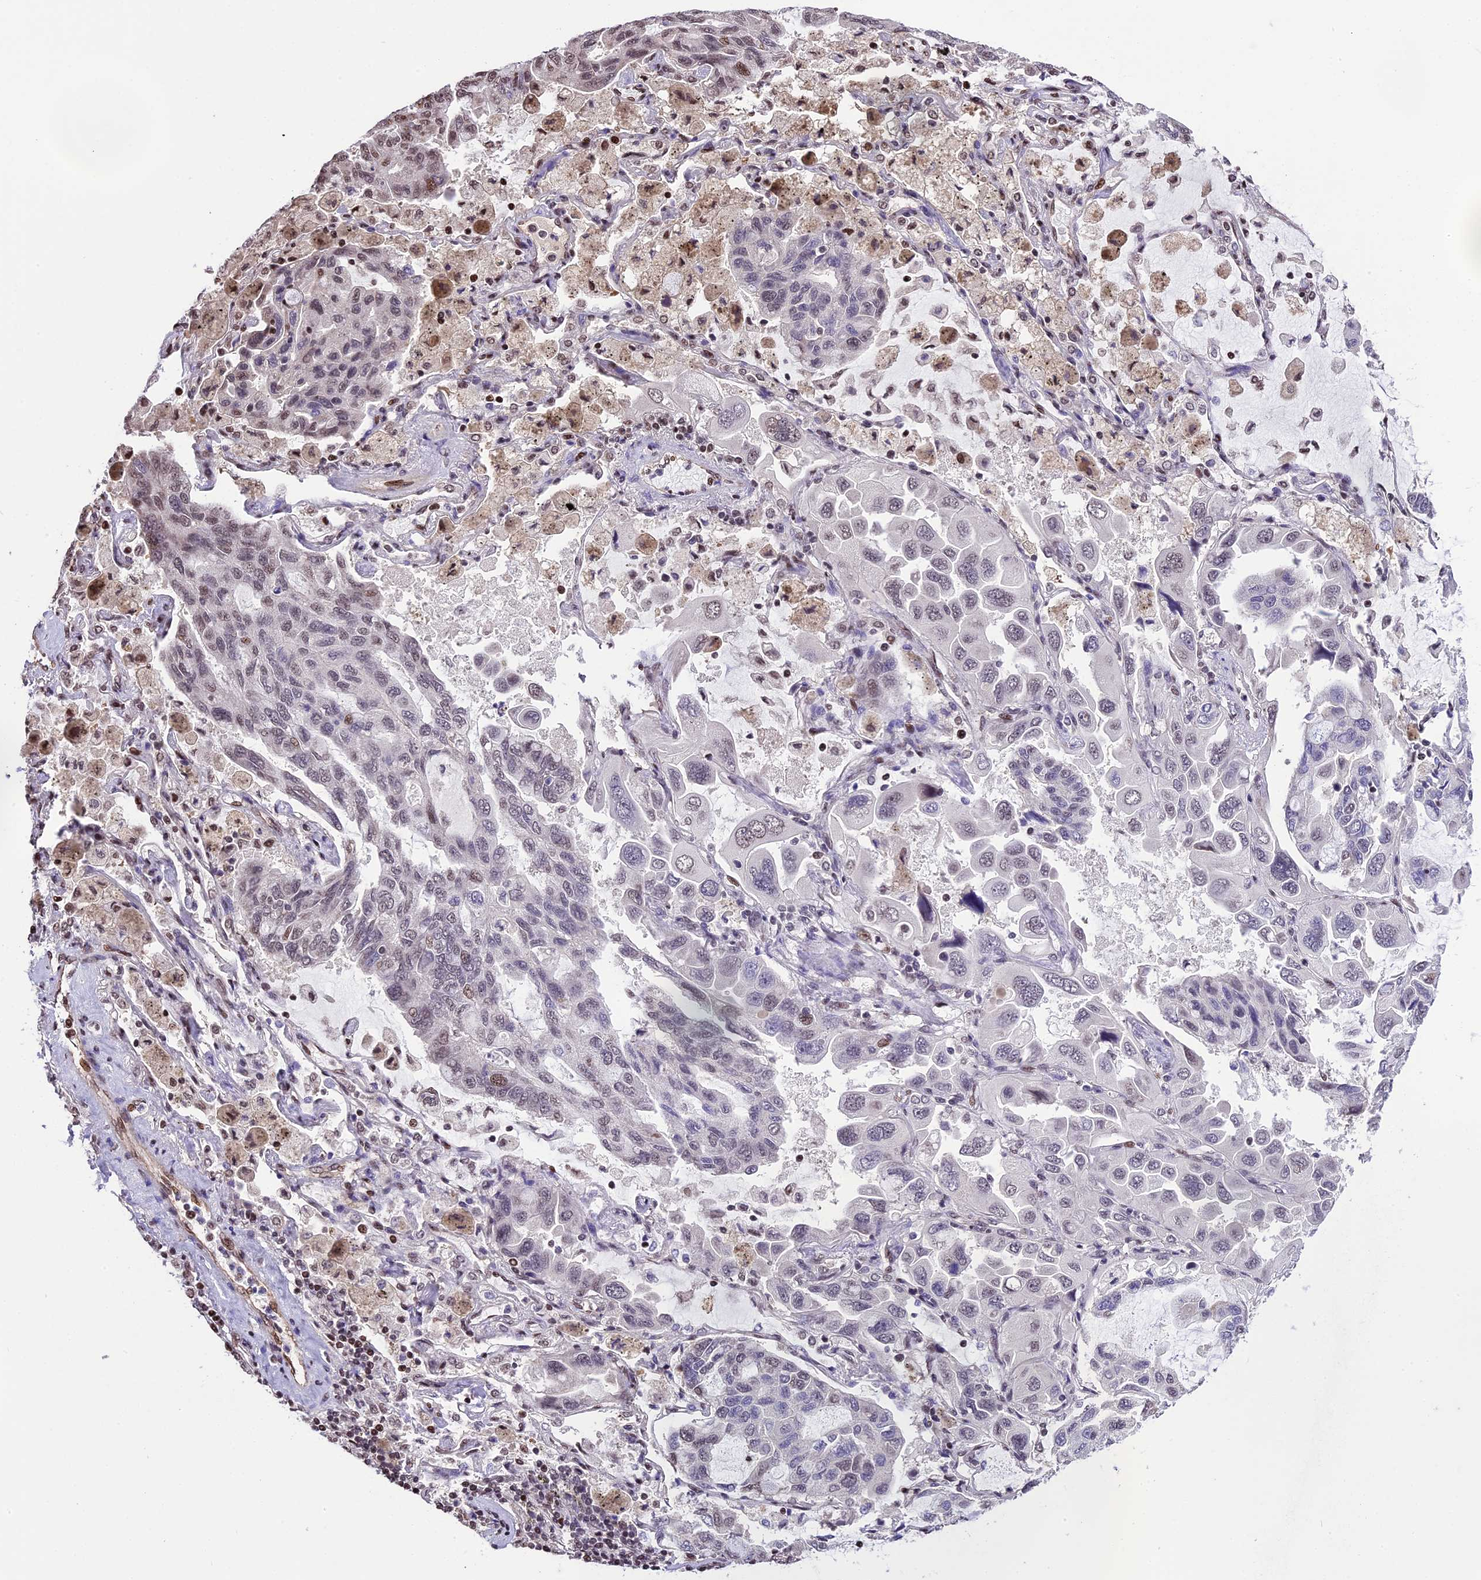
{"staining": {"intensity": "moderate", "quantity": "<25%", "location": "nuclear"}, "tissue": "lung cancer", "cell_type": "Tumor cells", "image_type": "cancer", "snomed": [{"axis": "morphology", "description": "Adenocarcinoma, NOS"}, {"axis": "topography", "description": "Lung"}], "caption": "This photomicrograph demonstrates lung adenocarcinoma stained with immunohistochemistry (IHC) to label a protein in brown. The nuclear of tumor cells show moderate positivity for the protein. Nuclei are counter-stained blue.", "gene": "POLR3E", "patient": {"sex": "male", "age": 64}}